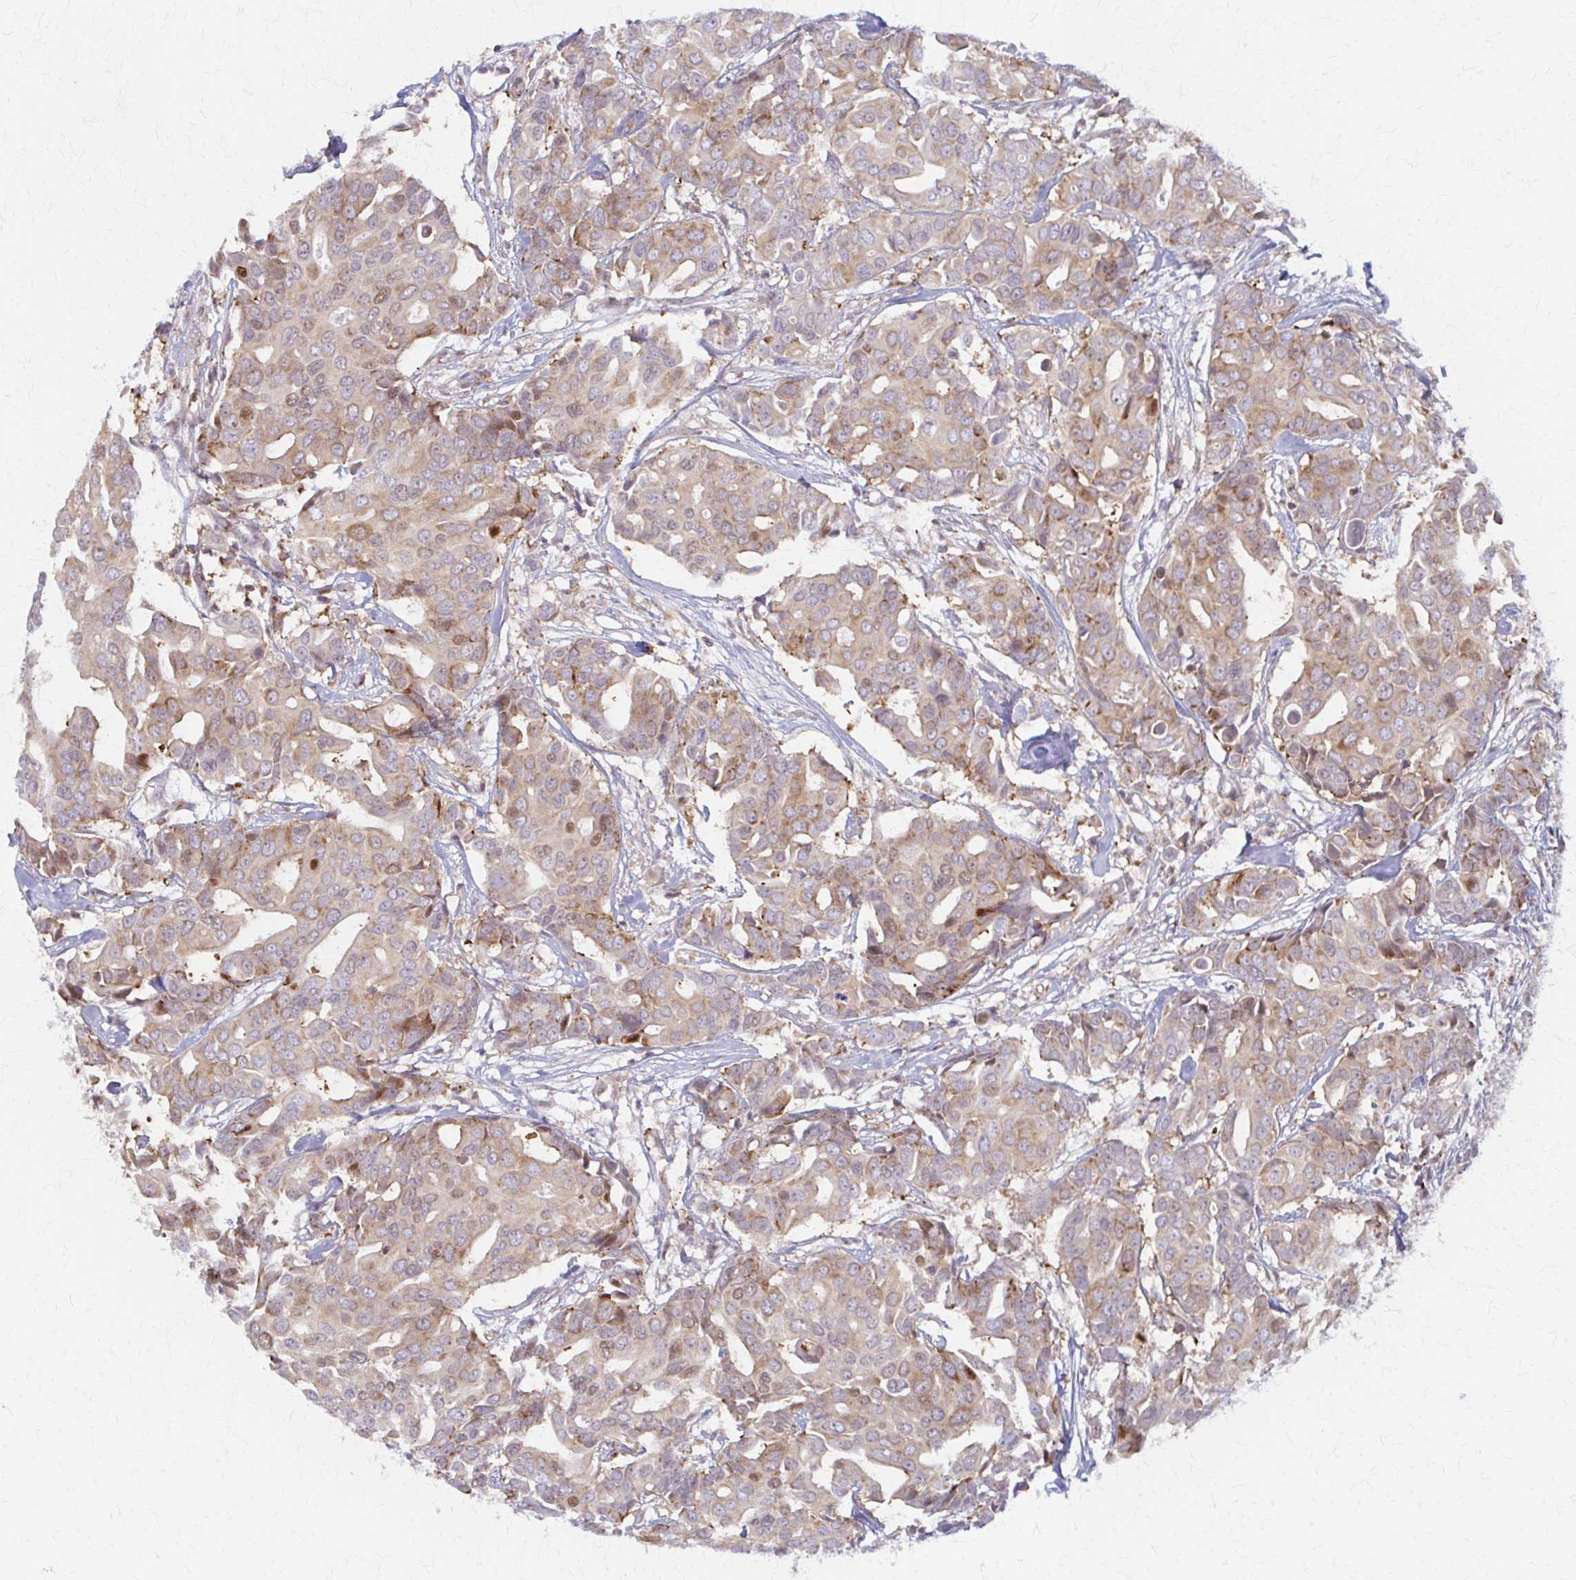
{"staining": {"intensity": "weak", "quantity": ">75%", "location": "cytoplasmic/membranous"}, "tissue": "breast cancer", "cell_type": "Tumor cells", "image_type": "cancer", "snomed": [{"axis": "morphology", "description": "Duct carcinoma"}, {"axis": "topography", "description": "Breast"}], "caption": "Infiltrating ductal carcinoma (breast) stained with a brown dye exhibits weak cytoplasmic/membranous positive positivity in about >75% of tumor cells.", "gene": "ARHGAP35", "patient": {"sex": "female", "age": 54}}